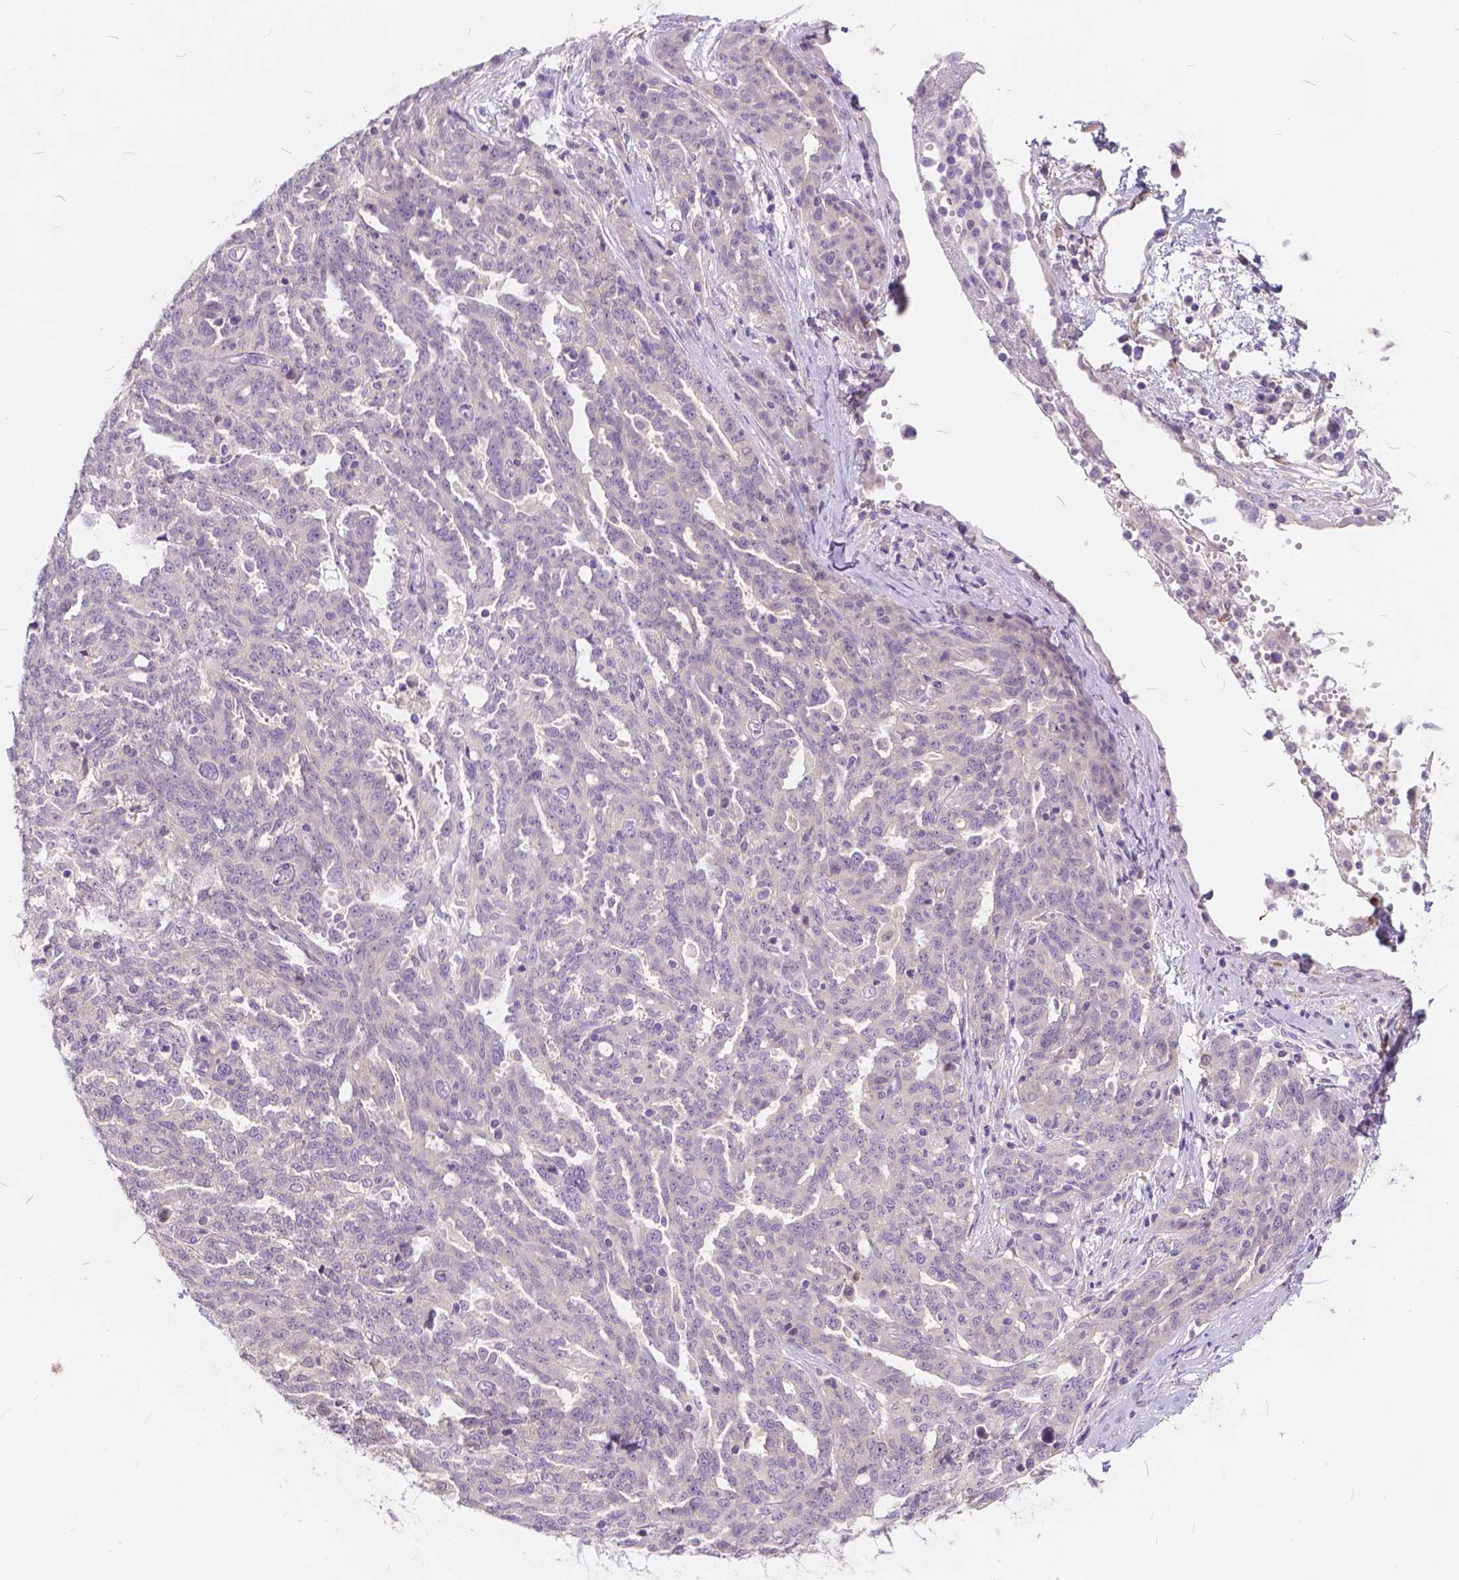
{"staining": {"intensity": "negative", "quantity": "none", "location": "none"}, "tissue": "ovarian cancer", "cell_type": "Tumor cells", "image_type": "cancer", "snomed": [{"axis": "morphology", "description": "Cystadenocarcinoma, serous, NOS"}, {"axis": "topography", "description": "Ovary"}], "caption": "Immunohistochemistry (IHC) of ovarian cancer (serous cystadenocarcinoma) shows no staining in tumor cells.", "gene": "PEX11G", "patient": {"sex": "female", "age": 67}}